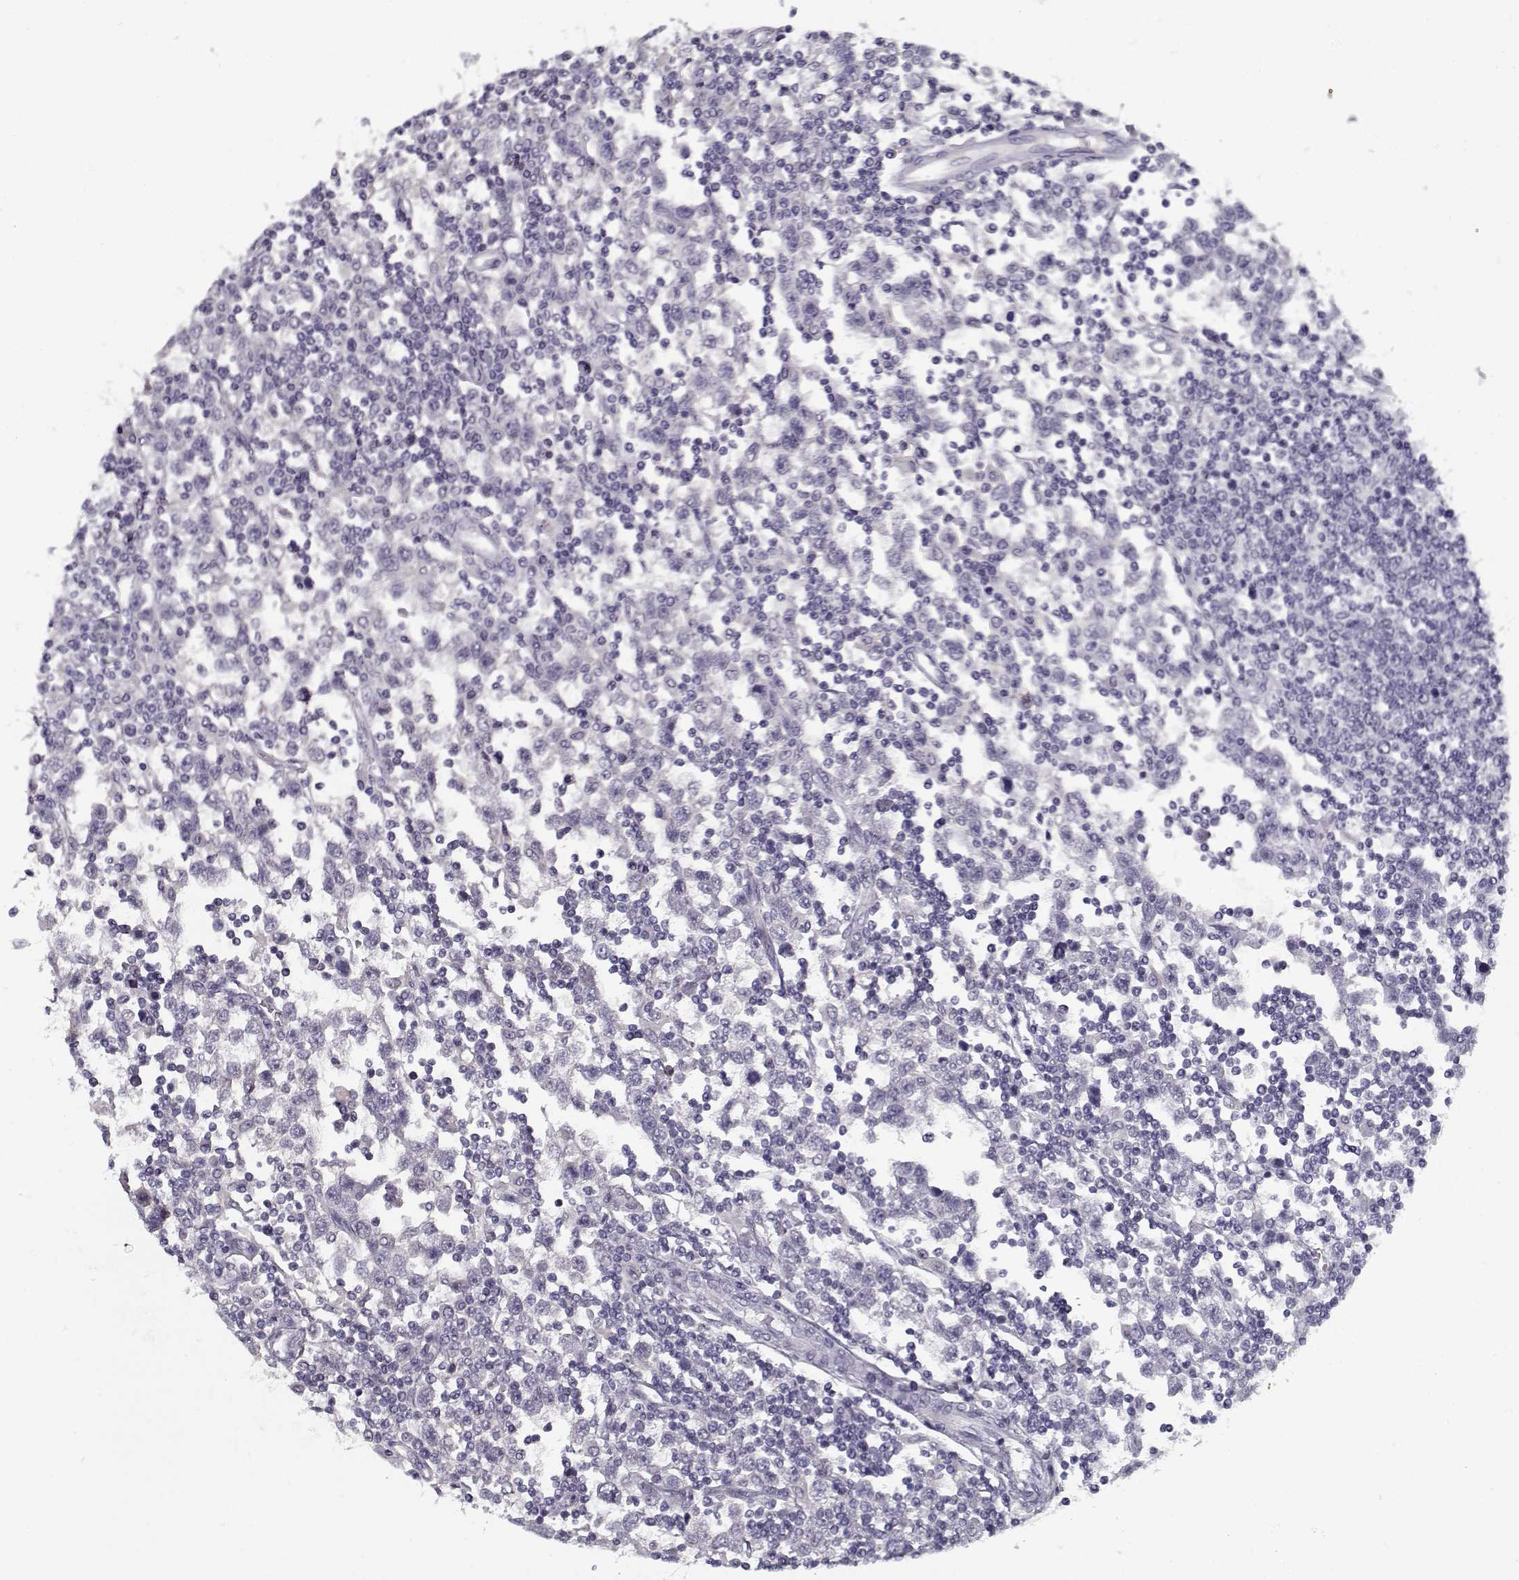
{"staining": {"intensity": "negative", "quantity": "none", "location": "none"}, "tissue": "testis cancer", "cell_type": "Tumor cells", "image_type": "cancer", "snomed": [{"axis": "morphology", "description": "Seminoma, NOS"}, {"axis": "topography", "description": "Testis"}], "caption": "Tumor cells show no significant protein positivity in testis cancer.", "gene": "SPACA9", "patient": {"sex": "male", "age": 34}}